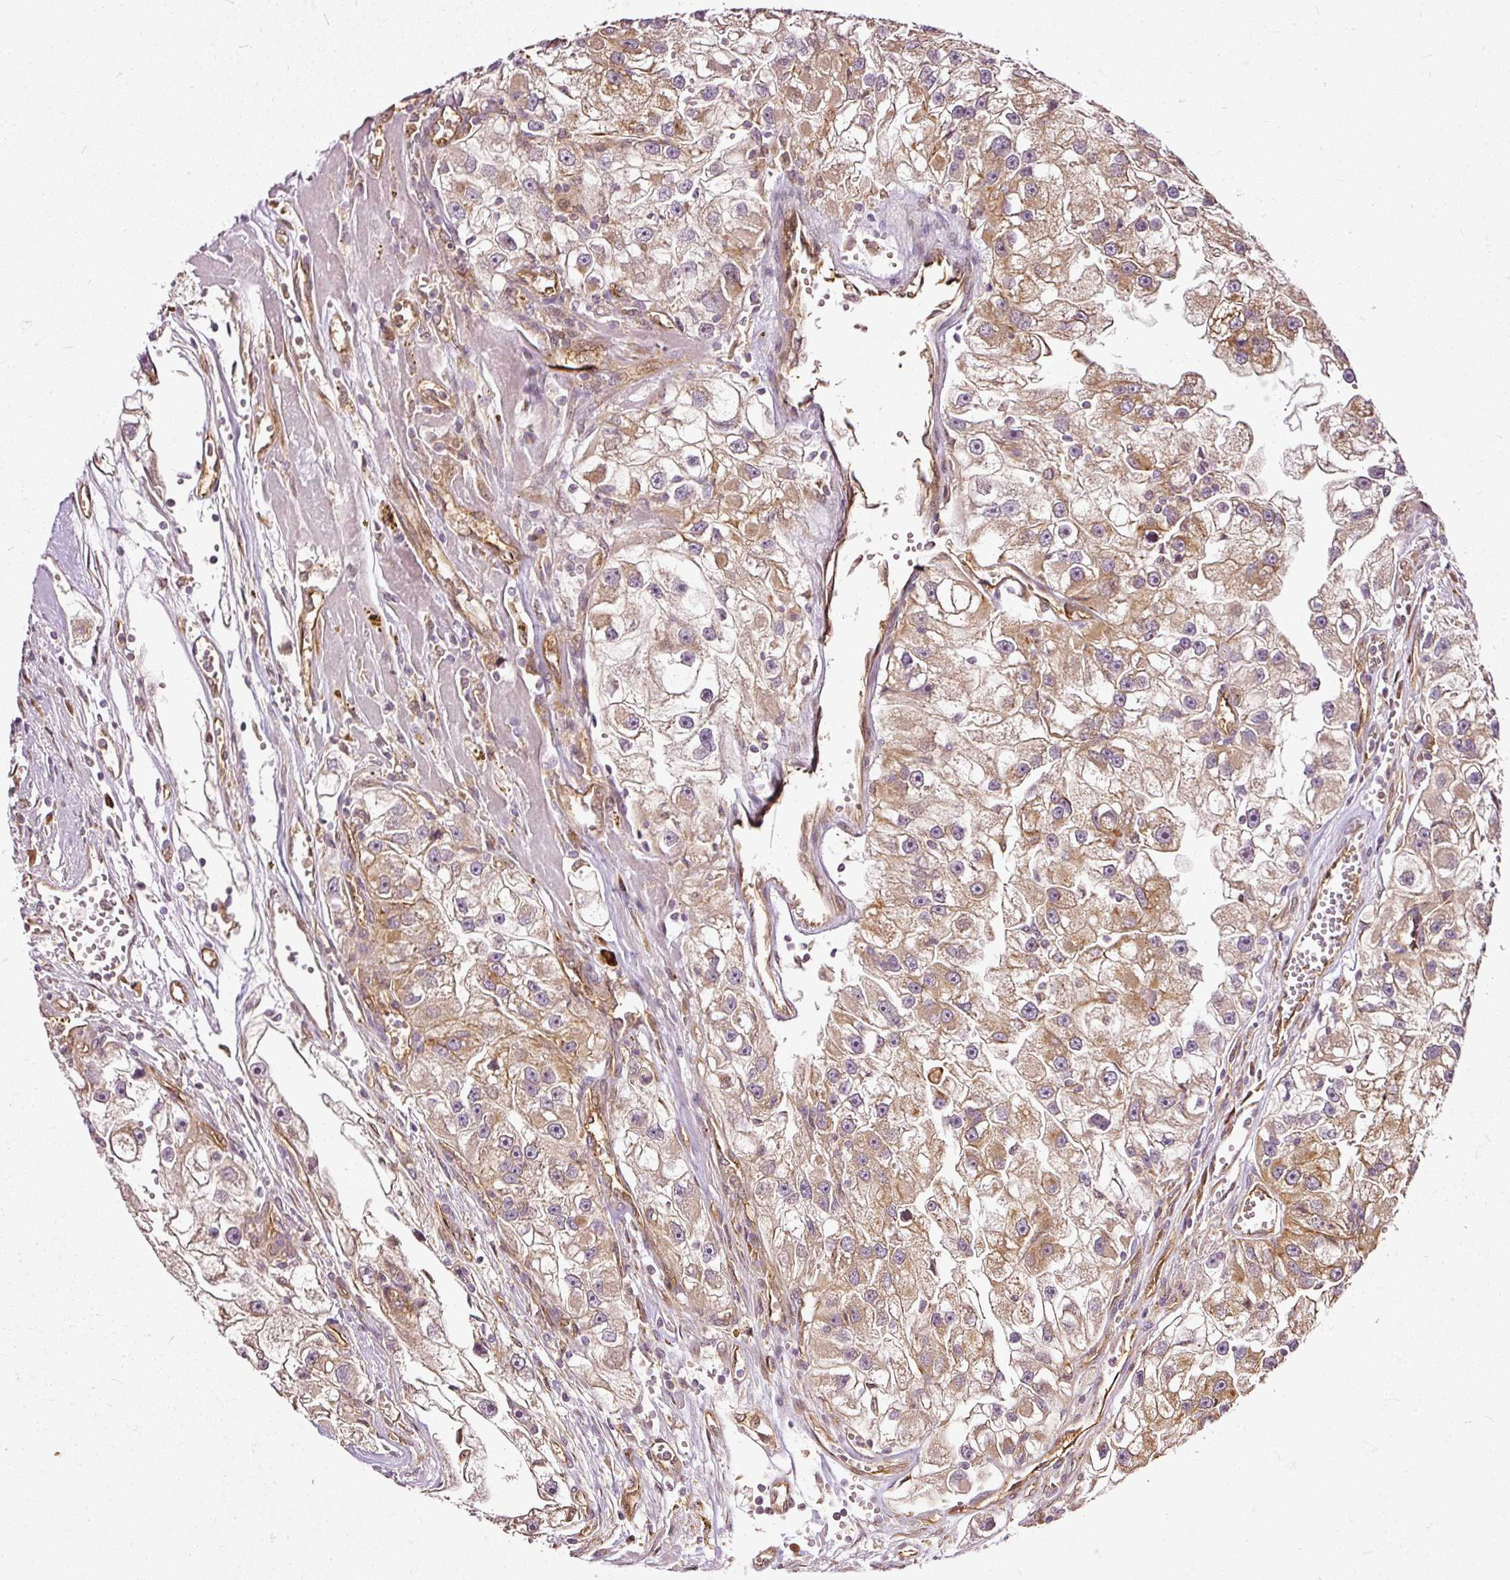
{"staining": {"intensity": "moderate", "quantity": ">75%", "location": "cytoplasmic/membranous"}, "tissue": "renal cancer", "cell_type": "Tumor cells", "image_type": "cancer", "snomed": [{"axis": "morphology", "description": "Adenocarcinoma, NOS"}, {"axis": "topography", "description": "Kidney"}], "caption": "Human renal adenocarcinoma stained with a protein marker demonstrates moderate staining in tumor cells.", "gene": "MIF4GD", "patient": {"sex": "male", "age": 63}}